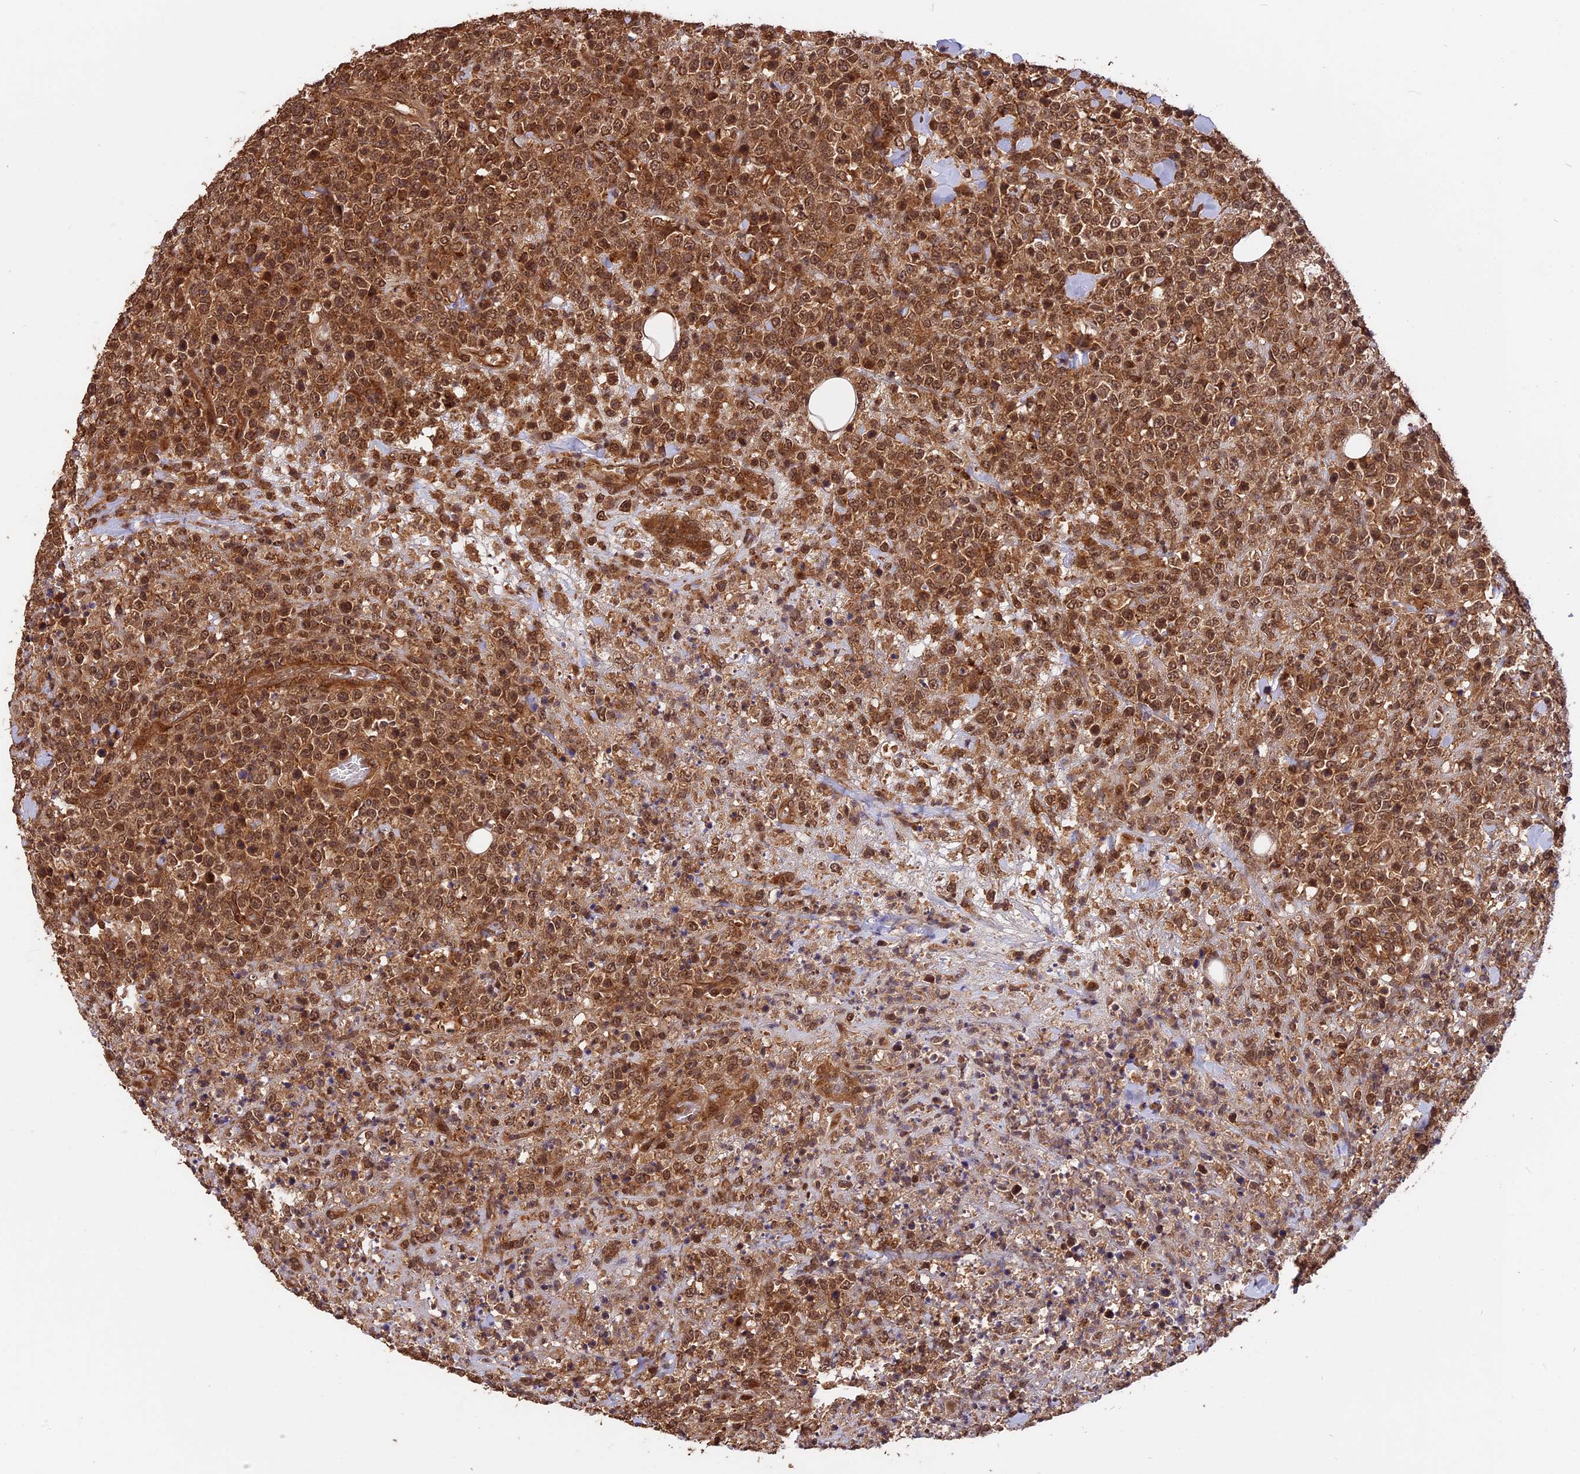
{"staining": {"intensity": "moderate", "quantity": ">75%", "location": "cytoplasmic/membranous,nuclear"}, "tissue": "lymphoma", "cell_type": "Tumor cells", "image_type": "cancer", "snomed": [{"axis": "morphology", "description": "Malignant lymphoma, non-Hodgkin's type, High grade"}, {"axis": "topography", "description": "Colon"}], "caption": "Lymphoma tissue reveals moderate cytoplasmic/membranous and nuclear staining in about >75% of tumor cells, visualized by immunohistochemistry. (Brightfield microscopy of DAB IHC at high magnification).", "gene": "ESCO1", "patient": {"sex": "female", "age": 53}}